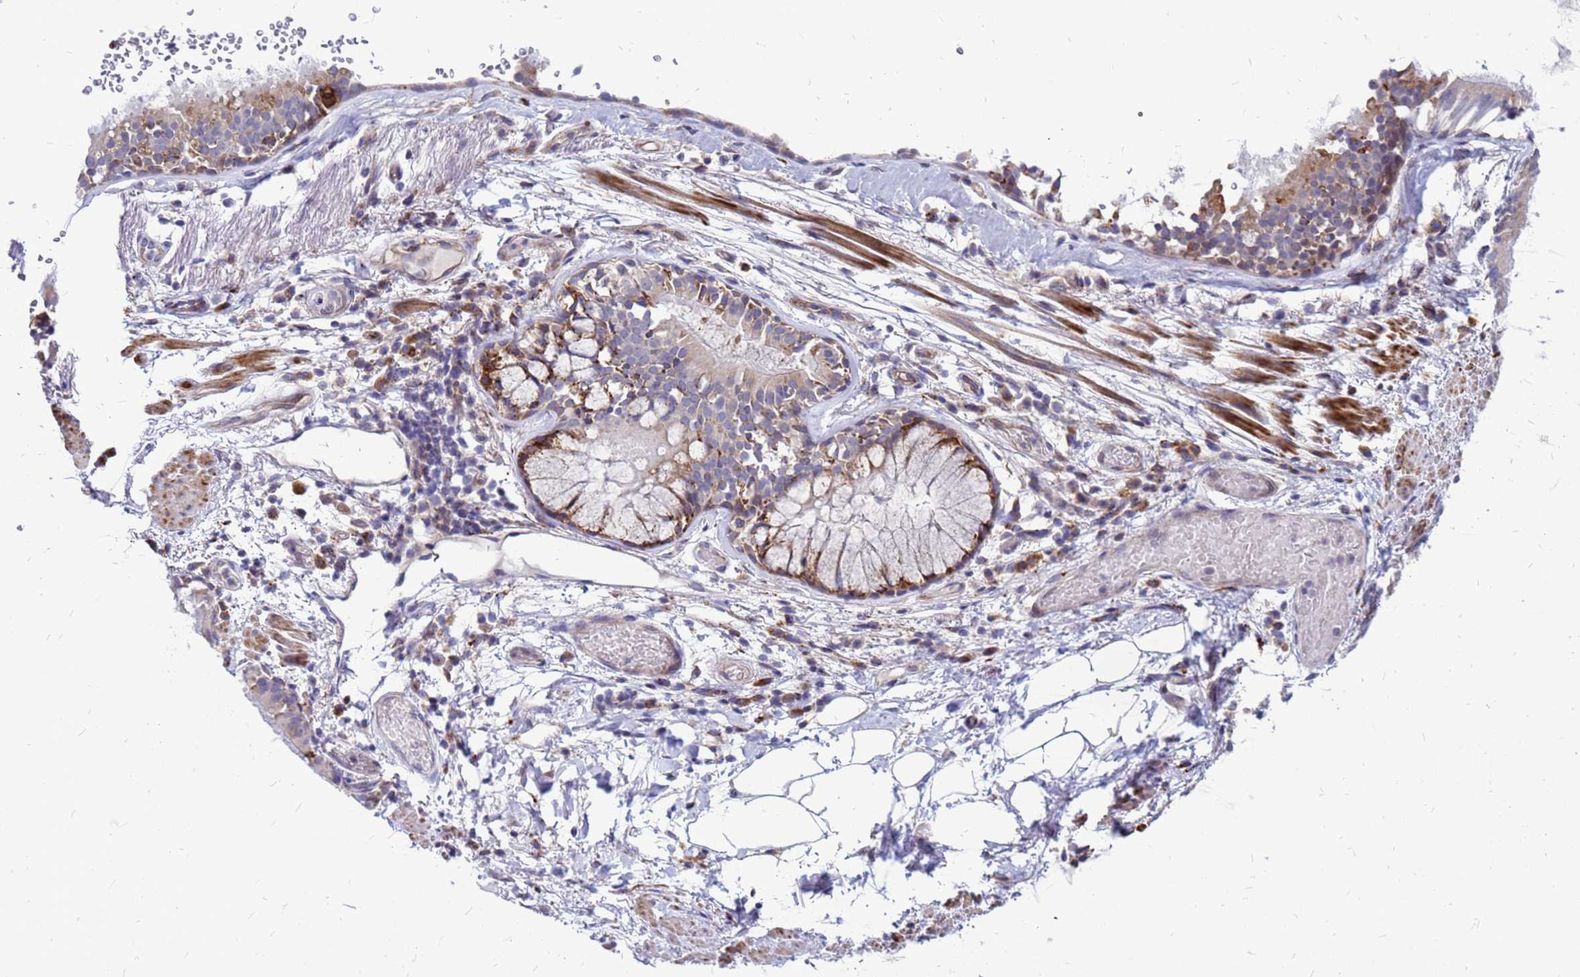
{"staining": {"intensity": "negative", "quantity": "none", "location": "none"}, "tissue": "adipose tissue", "cell_type": "Adipocytes", "image_type": "normal", "snomed": [{"axis": "morphology", "description": "Normal tissue, NOS"}, {"axis": "topography", "description": "Lymph node"}, {"axis": "topography", "description": "Cartilage tissue"}, {"axis": "topography", "description": "Bronchus"}], "caption": "Immunohistochemistry micrograph of benign adipose tissue: adipose tissue stained with DAB (3,3'-diaminobenzidine) shows no significant protein expression in adipocytes.", "gene": "FHIP1A", "patient": {"sex": "male", "age": 63}}